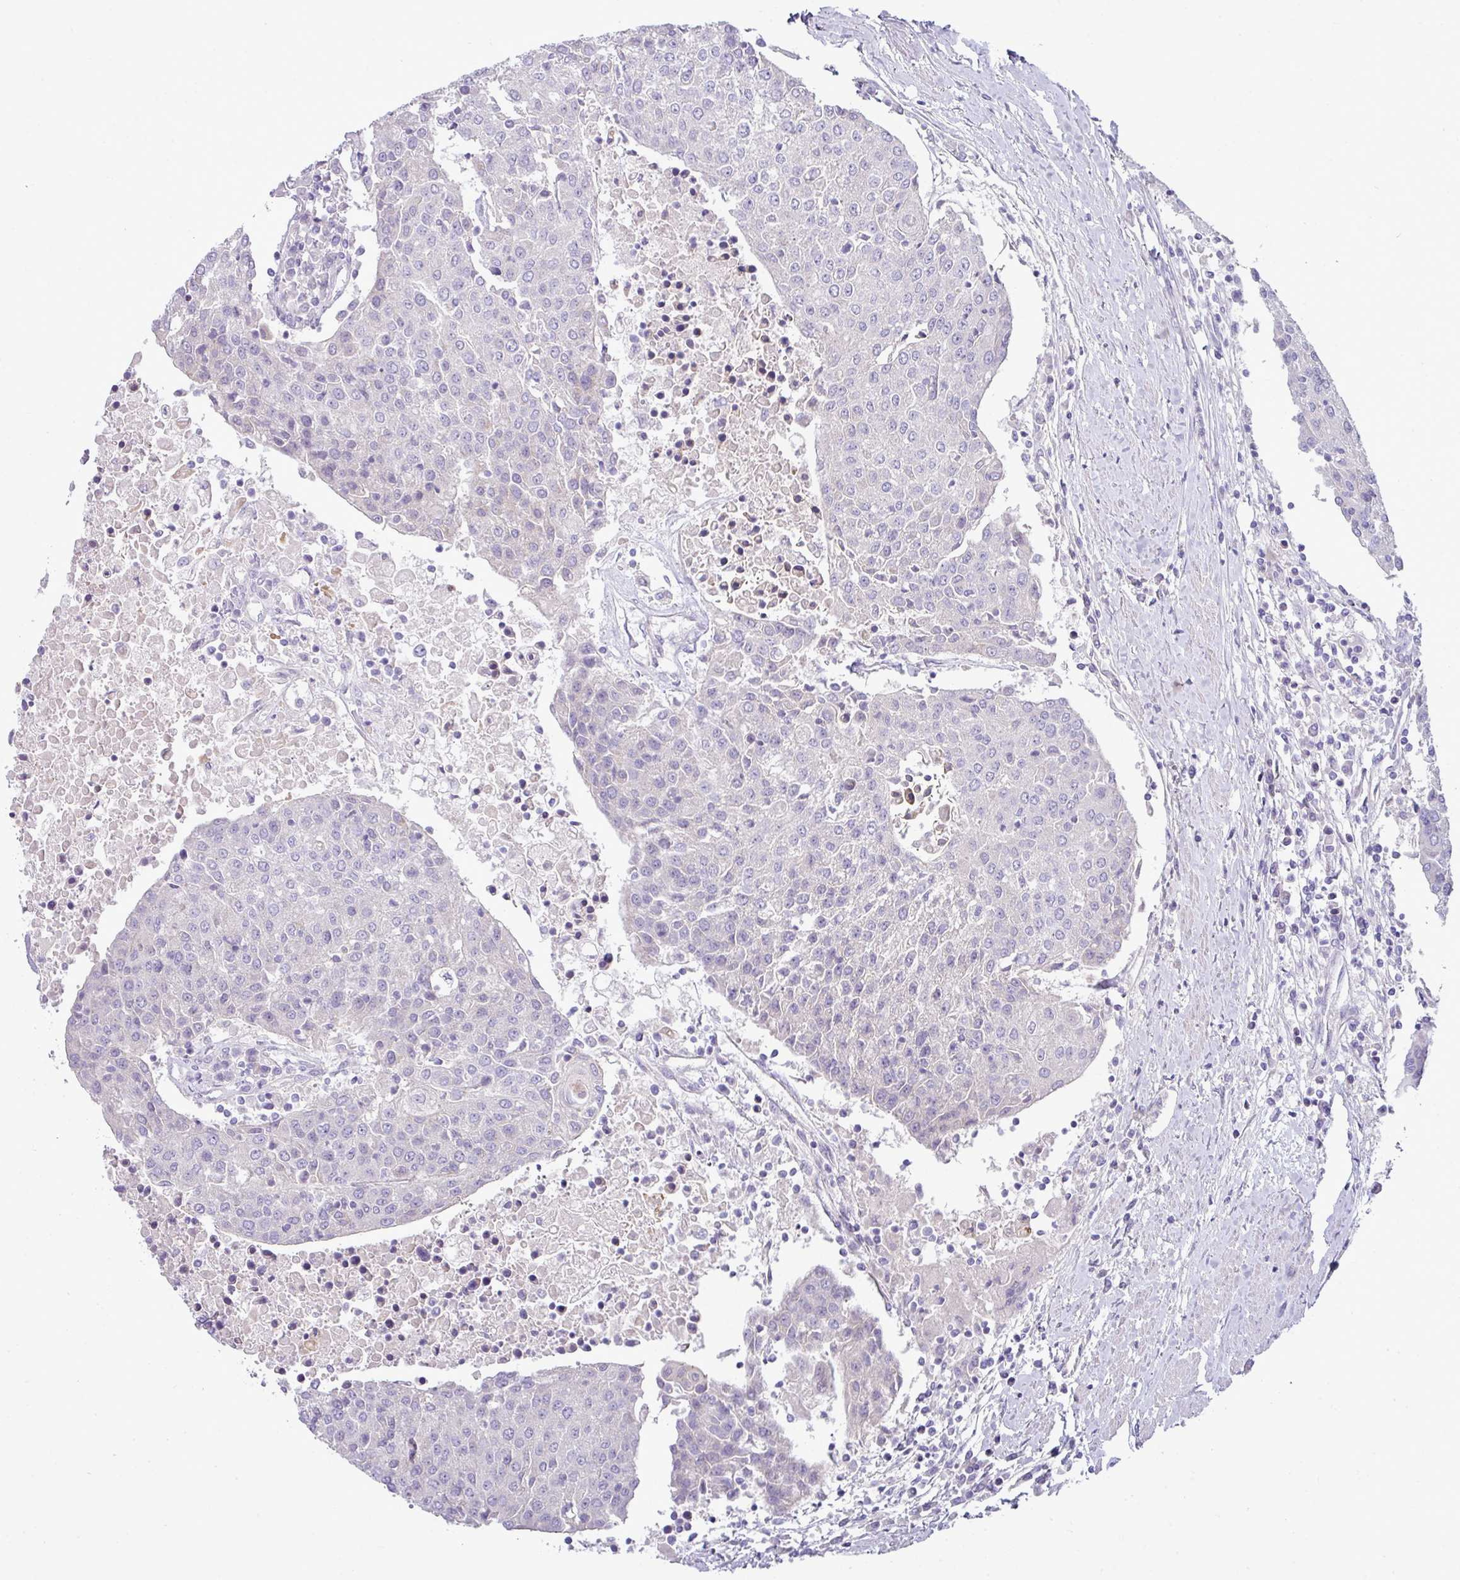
{"staining": {"intensity": "negative", "quantity": "none", "location": "none"}, "tissue": "urothelial cancer", "cell_type": "Tumor cells", "image_type": "cancer", "snomed": [{"axis": "morphology", "description": "Urothelial carcinoma, High grade"}, {"axis": "topography", "description": "Urinary bladder"}], "caption": "Tumor cells are negative for protein expression in human urothelial carcinoma (high-grade).", "gene": "ACAP3", "patient": {"sex": "female", "age": 85}}